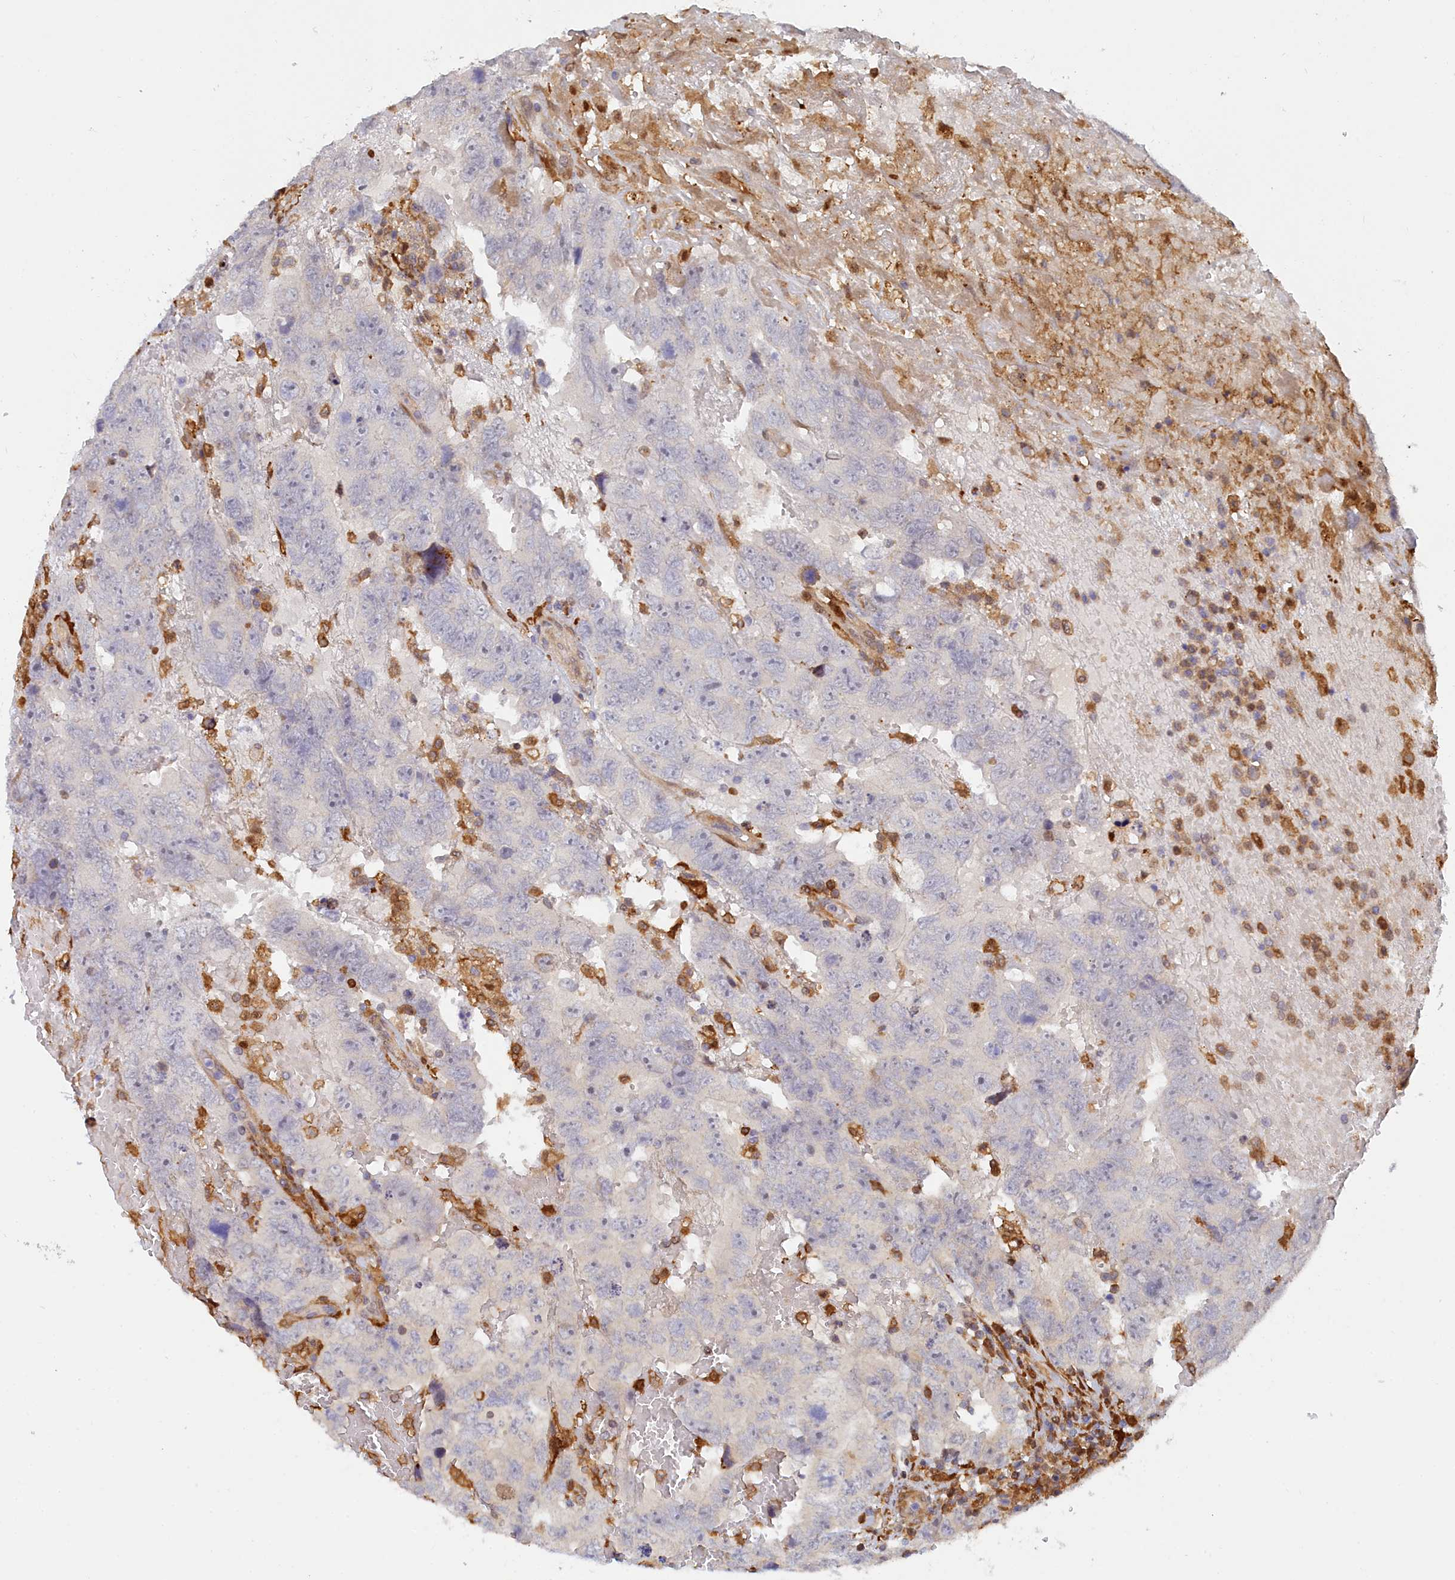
{"staining": {"intensity": "negative", "quantity": "none", "location": "none"}, "tissue": "testis cancer", "cell_type": "Tumor cells", "image_type": "cancer", "snomed": [{"axis": "morphology", "description": "Carcinoma, Embryonal, NOS"}, {"axis": "topography", "description": "Testis"}], "caption": "The IHC image has no significant positivity in tumor cells of testis cancer tissue.", "gene": "SPATA5L1", "patient": {"sex": "male", "age": 45}}